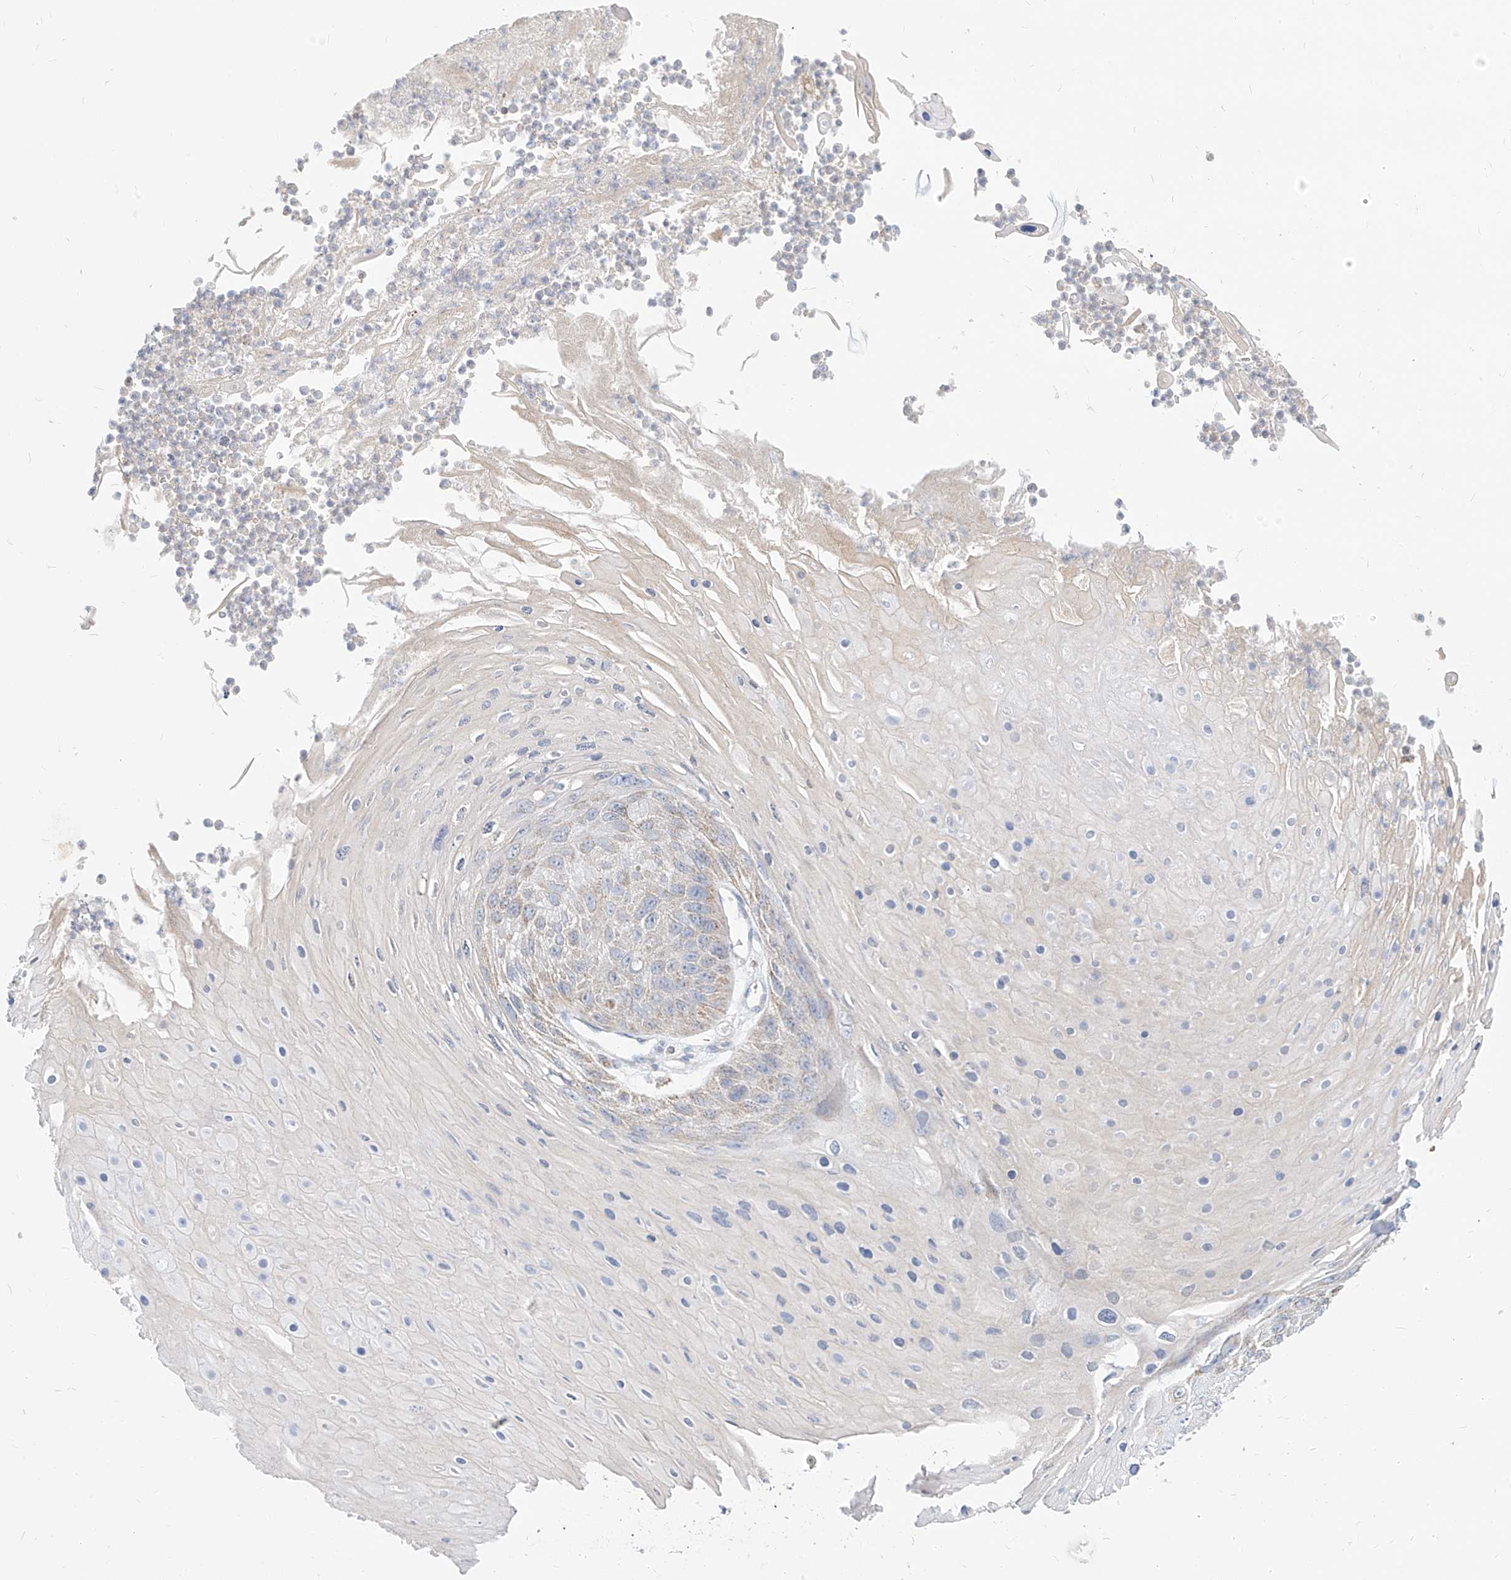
{"staining": {"intensity": "negative", "quantity": "none", "location": "none"}, "tissue": "skin cancer", "cell_type": "Tumor cells", "image_type": "cancer", "snomed": [{"axis": "morphology", "description": "Squamous cell carcinoma, NOS"}, {"axis": "topography", "description": "Skin"}], "caption": "High magnification brightfield microscopy of skin cancer (squamous cell carcinoma) stained with DAB (brown) and counterstained with hematoxylin (blue): tumor cells show no significant positivity.", "gene": "RASA2", "patient": {"sex": "female", "age": 88}}